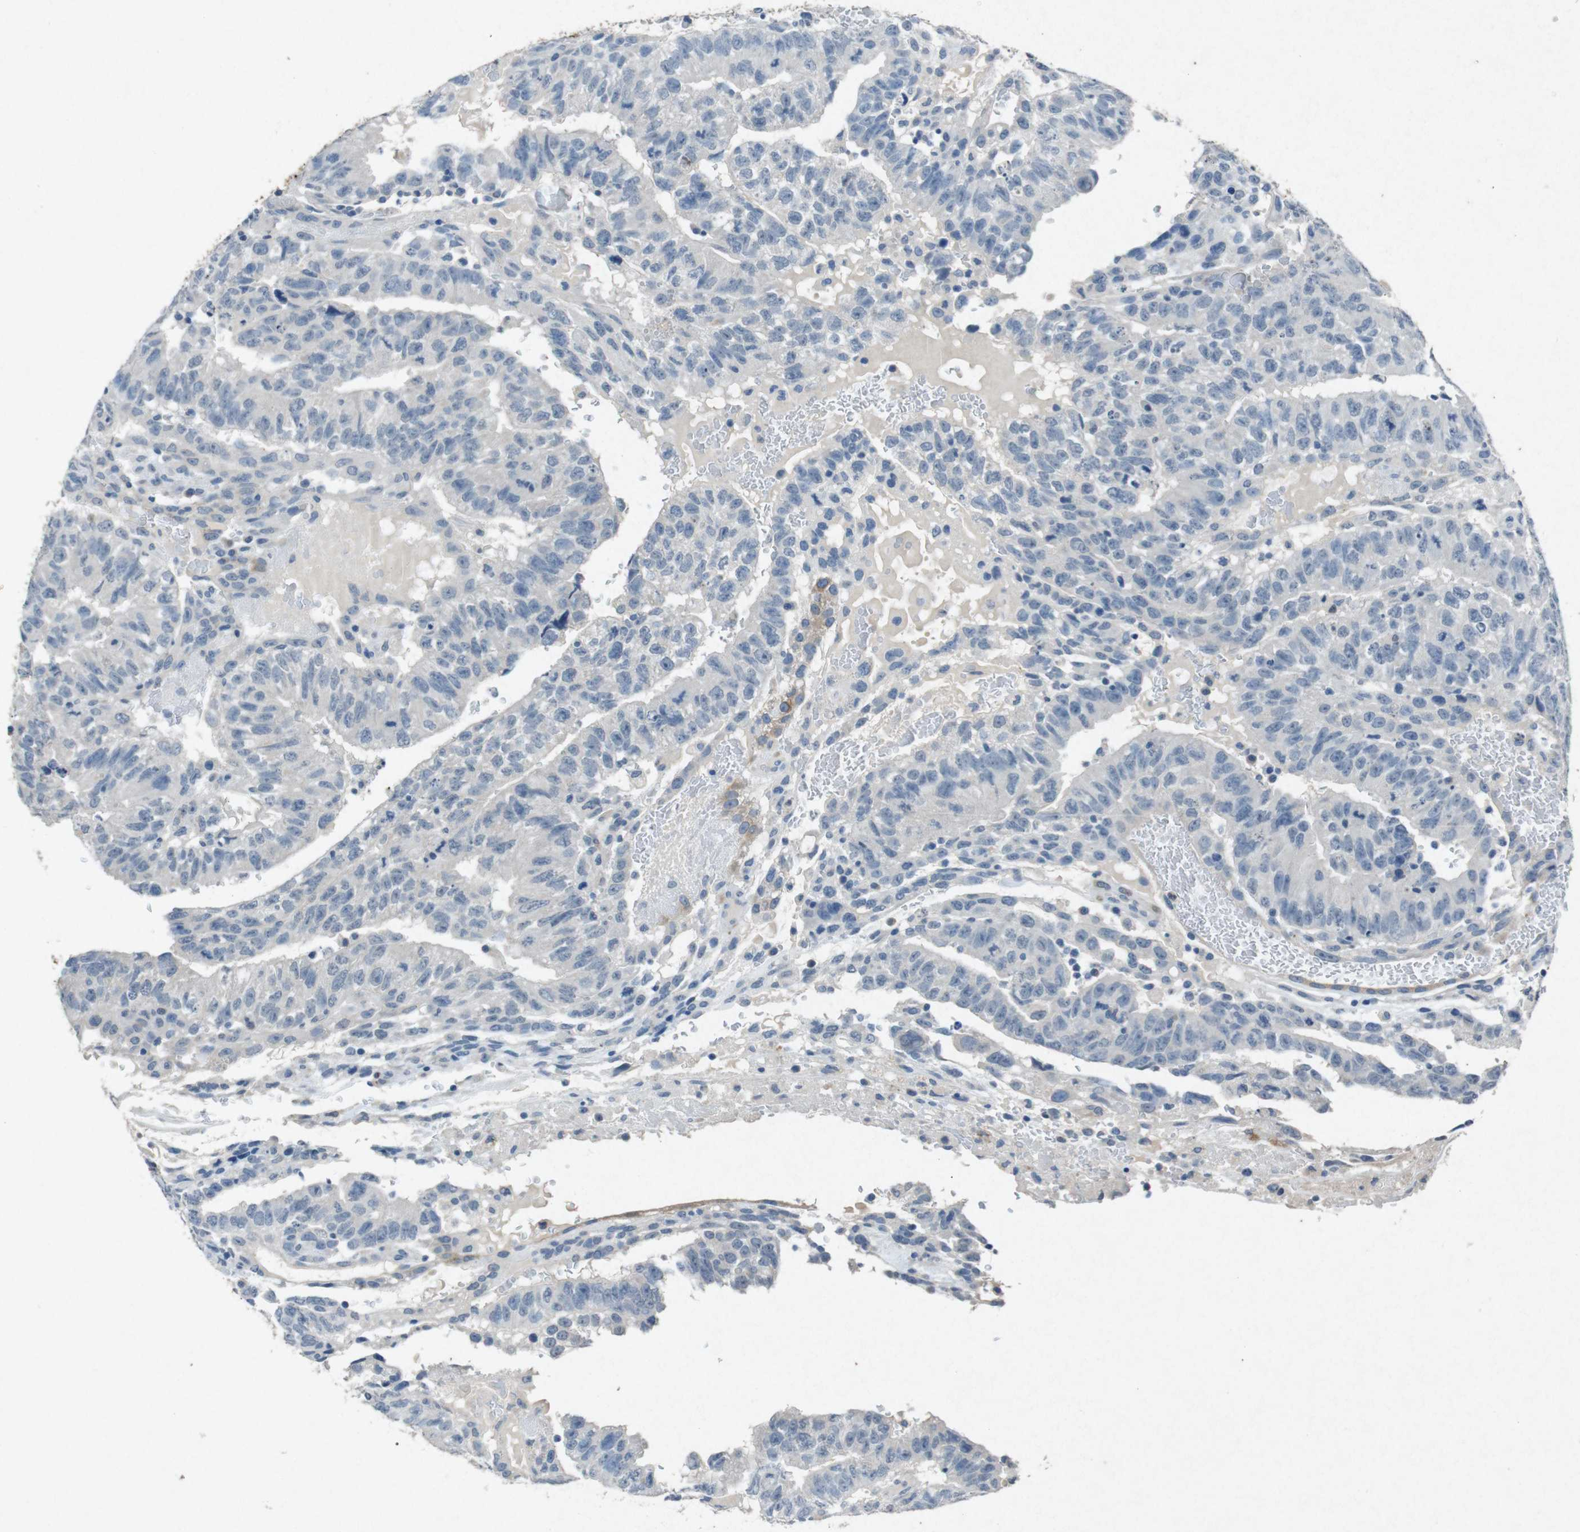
{"staining": {"intensity": "negative", "quantity": "none", "location": "none"}, "tissue": "testis cancer", "cell_type": "Tumor cells", "image_type": "cancer", "snomed": [{"axis": "morphology", "description": "Seminoma, NOS"}, {"axis": "morphology", "description": "Carcinoma, Embryonal, NOS"}, {"axis": "topography", "description": "Testis"}], "caption": "This is an immunohistochemistry photomicrograph of human embryonal carcinoma (testis). There is no positivity in tumor cells.", "gene": "STBD1", "patient": {"sex": "male", "age": 52}}